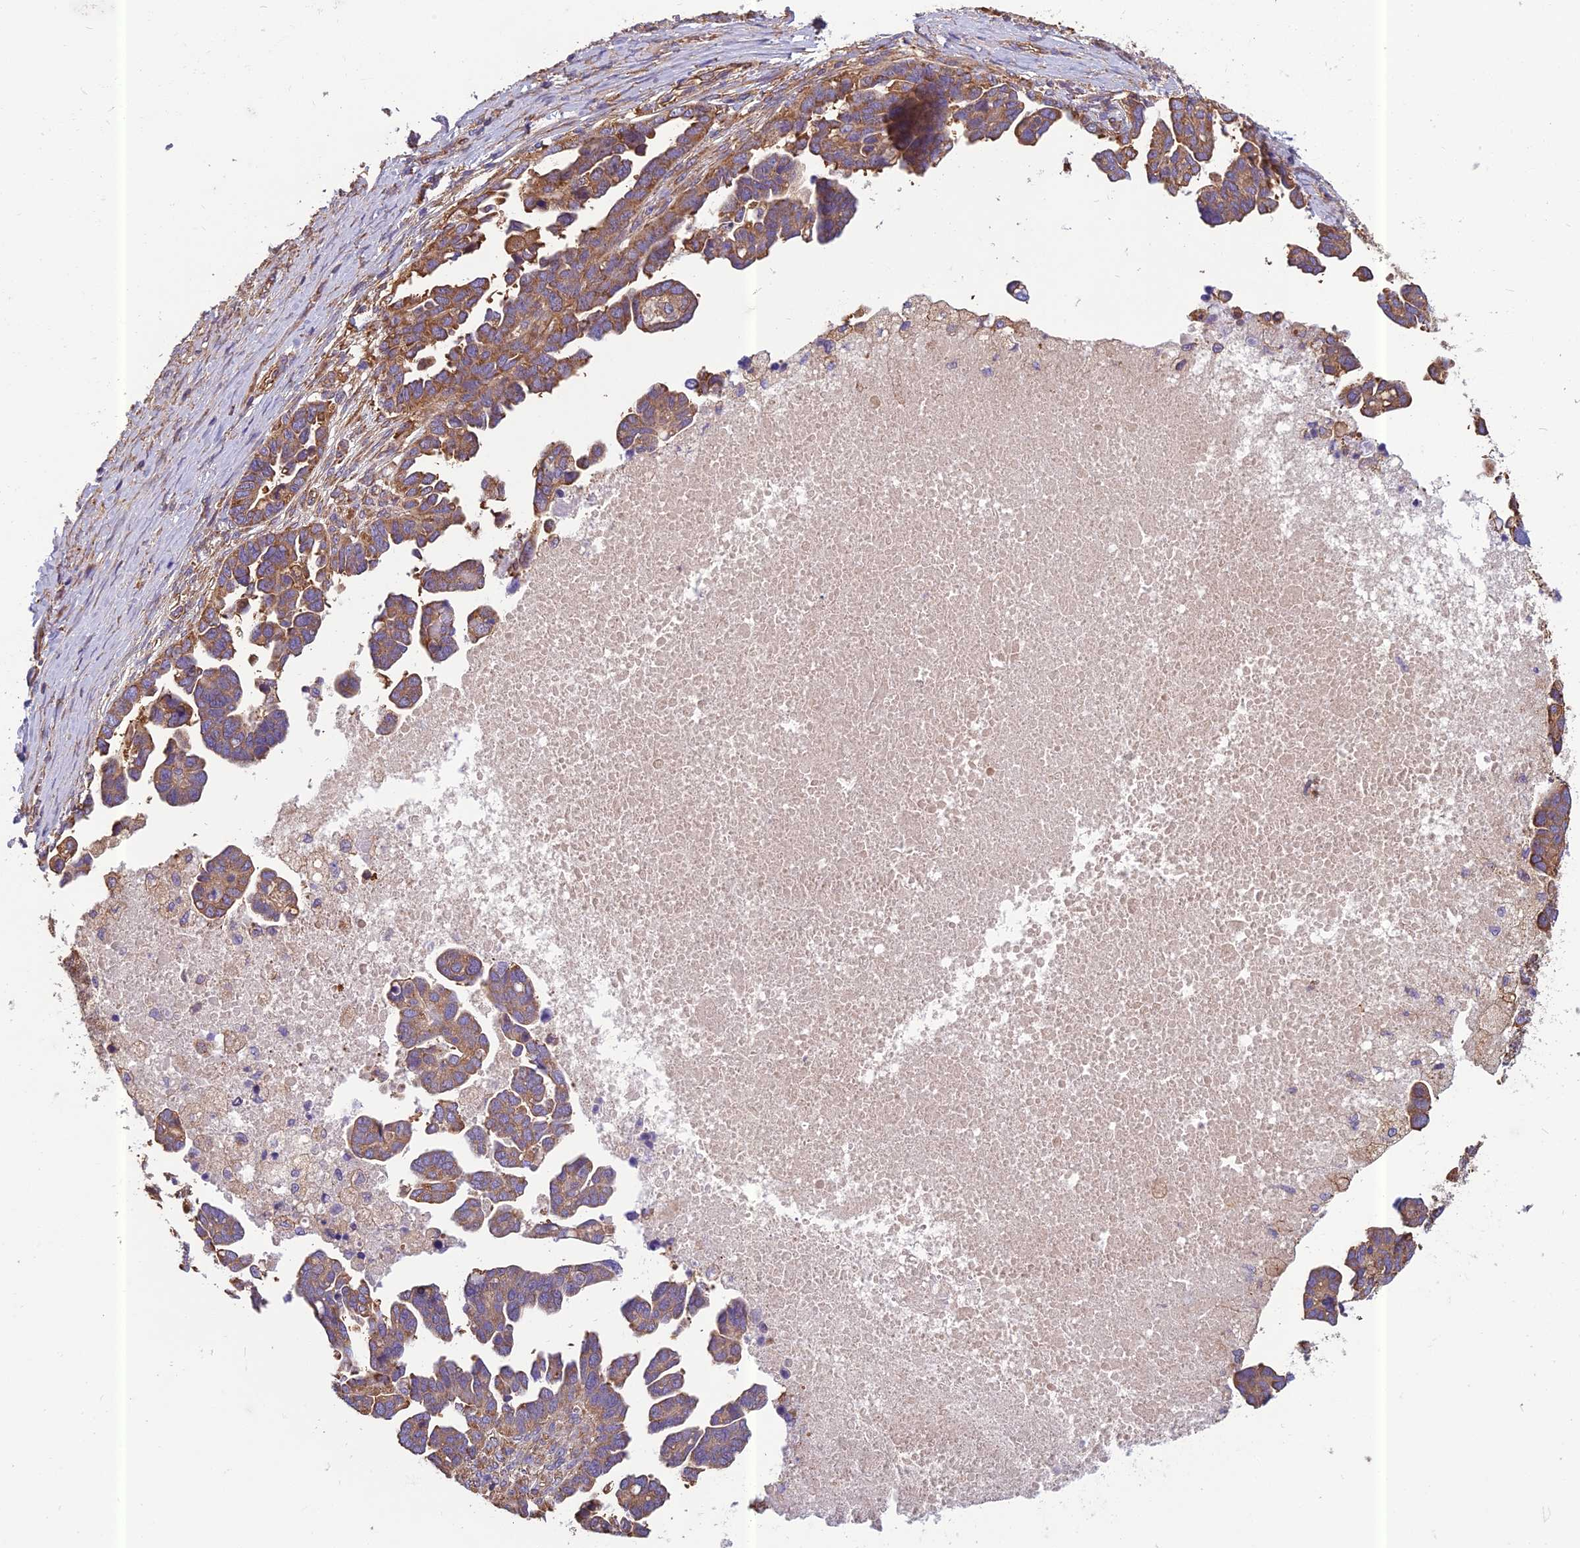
{"staining": {"intensity": "moderate", "quantity": ">75%", "location": "cytoplasmic/membranous"}, "tissue": "ovarian cancer", "cell_type": "Tumor cells", "image_type": "cancer", "snomed": [{"axis": "morphology", "description": "Cystadenocarcinoma, serous, NOS"}, {"axis": "topography", "description": "Ovary"}], "caption": "Human serous cystadenocarcinoma (ovarian) stained with a brown dye reveals moderate cytoplasmic/membranous positive staining in about >75% of tumor cells.", "gene": "SPDL1", "patient": {"sex": "female", "age": 54}}